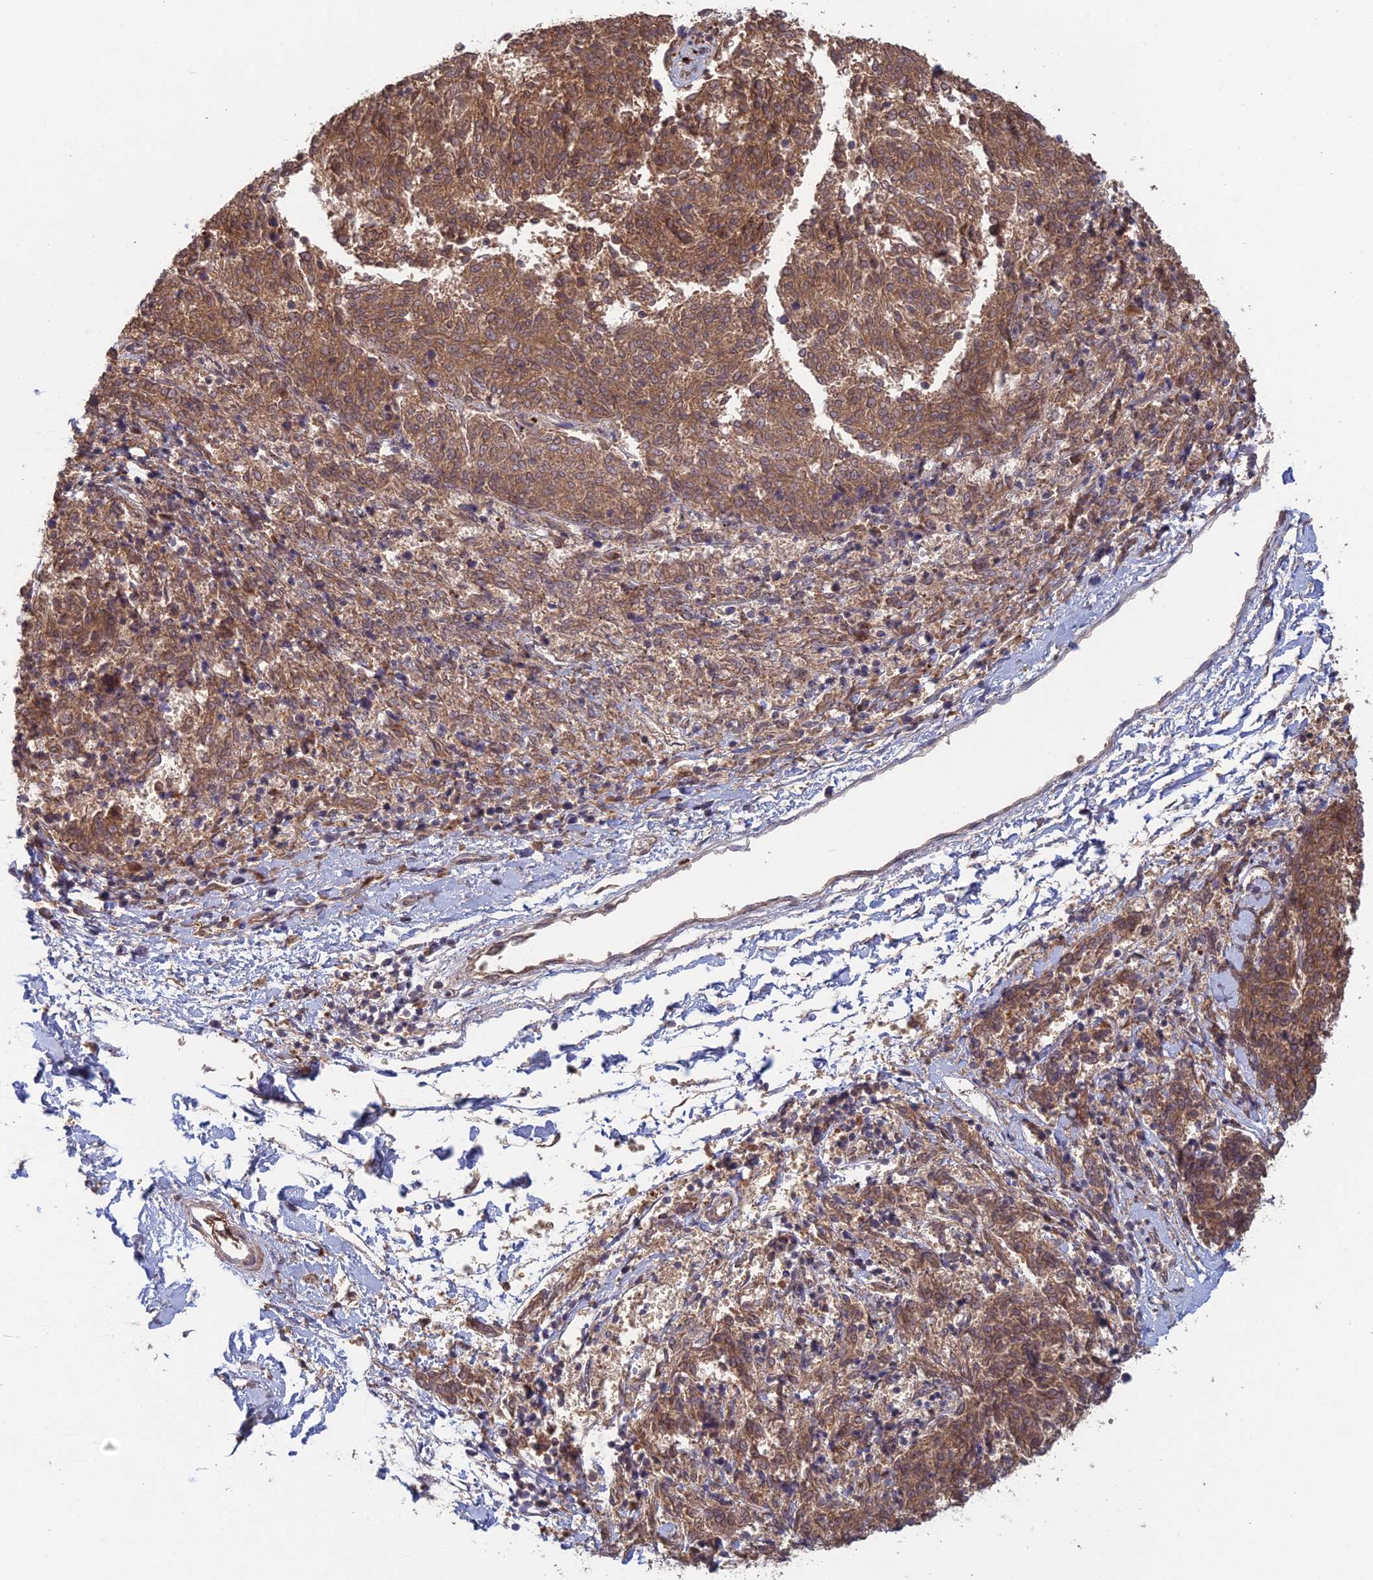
{"staining": {"intensity": "moderate", "quantity": ">75%", "location": "cytoplasmic/membranous,nuclear"}, "tissue": "melanoma", "cell_type": "Tumor cells", "image_type": "cancer", "snomed": [{"axis": "morphology", "description": "Malignant melanoma, NOS"}, {"axis": "topography", "description": "Skin"}], "caption": "Malignant melanoma tissue demonstrates moderate cytoplasmic/membranous and nuclear staining in approximately >75% of tumor cells", "gene": "RANBP3", "patient": {"sex": "female", "age": 72}}